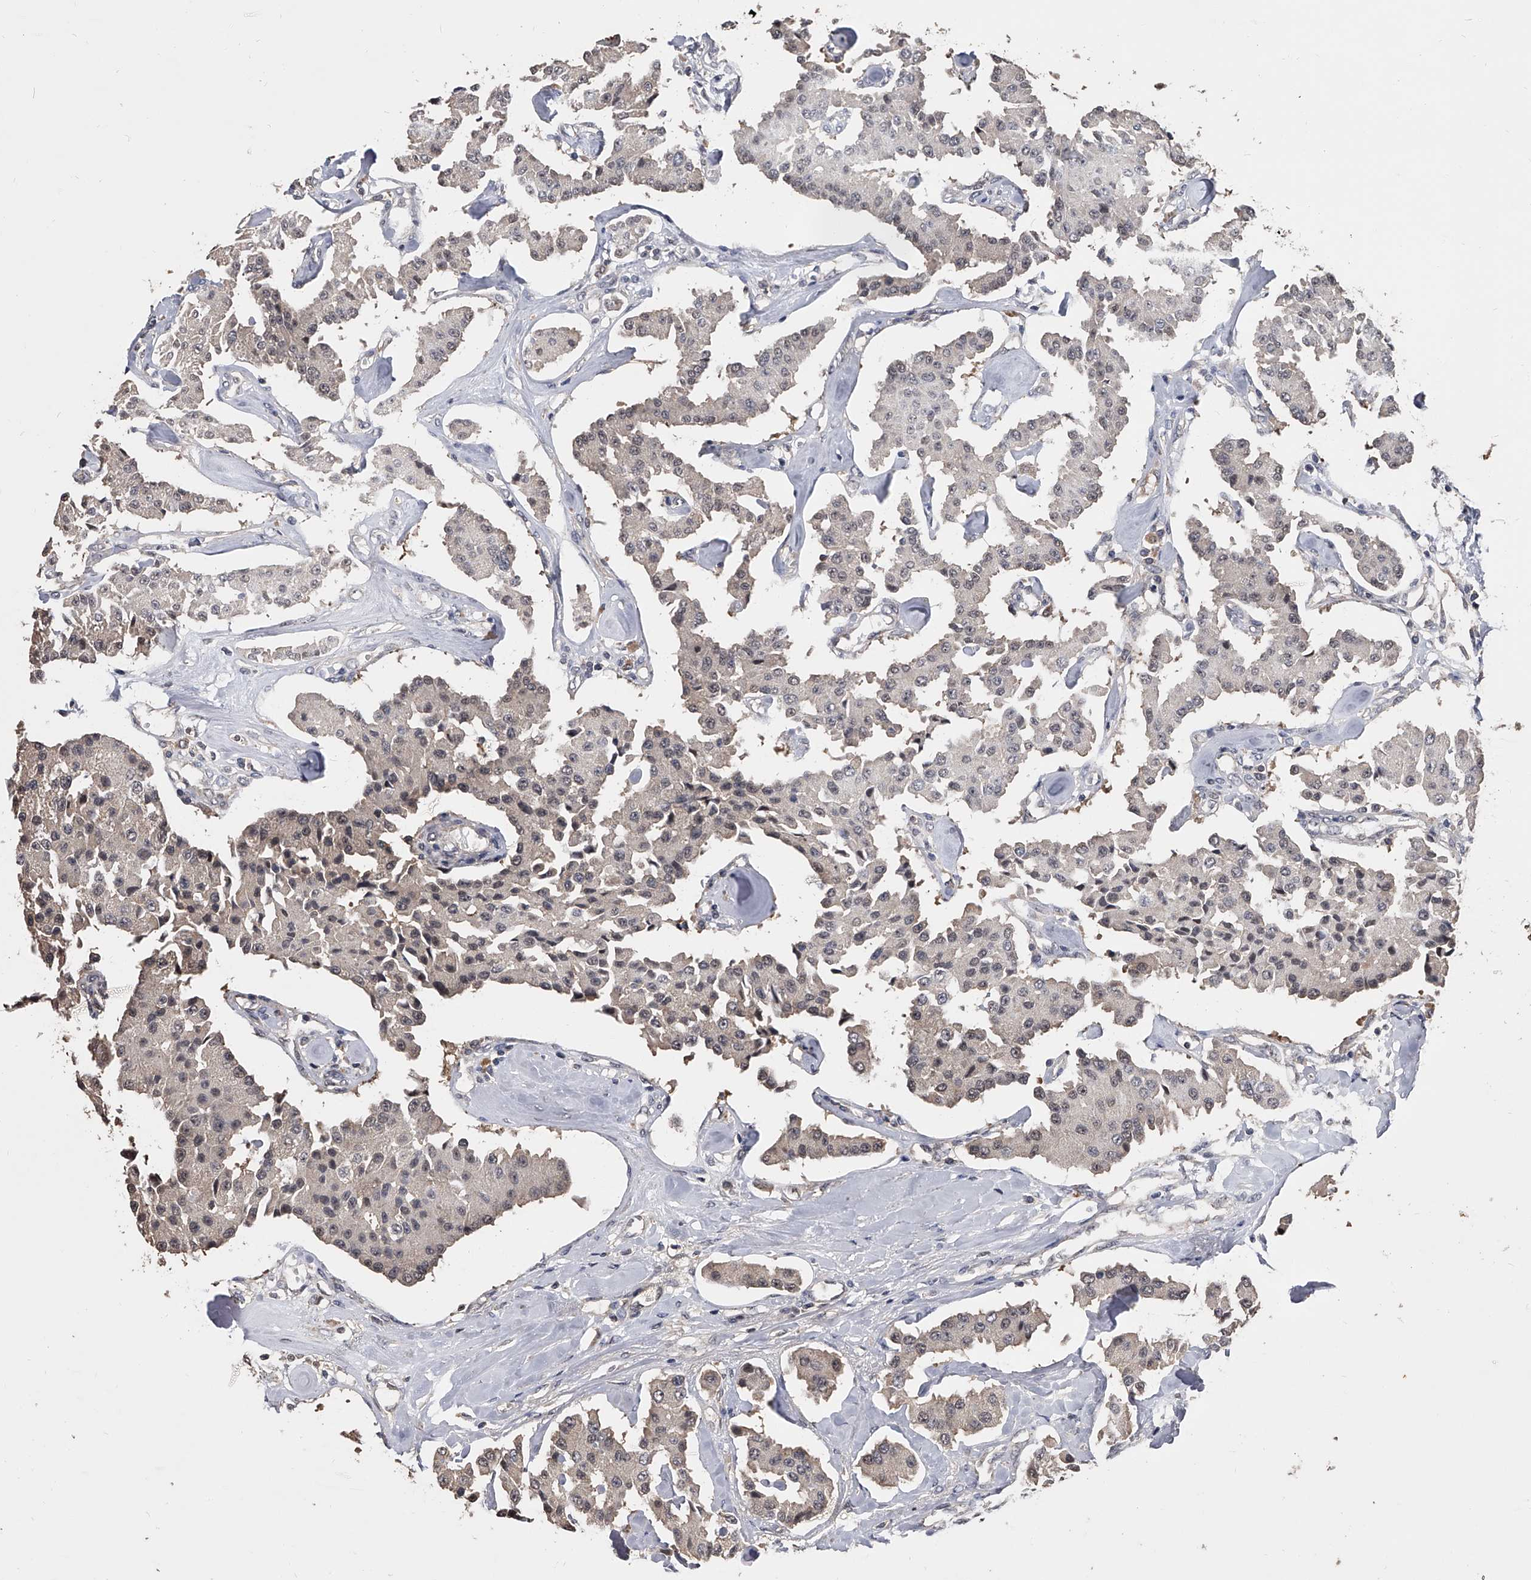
{"staining": {"intensity": "weak", "quantity": "<25%", "location": "nuclear"}, "tissue": "carcinoid", "cell_type": "Tumor cells", "image_type": "cancer", "snomed": [{"axis": "morphology", "description": "Carcinoid, malignant, NOS"}, {"axis": "topography", "description": "Pancreas"}], "caption": "There is no significant staining in tumor cells of carcinoid.", "gene": "EFCAB7", "patient": {"sex": "male", "age": 41}}